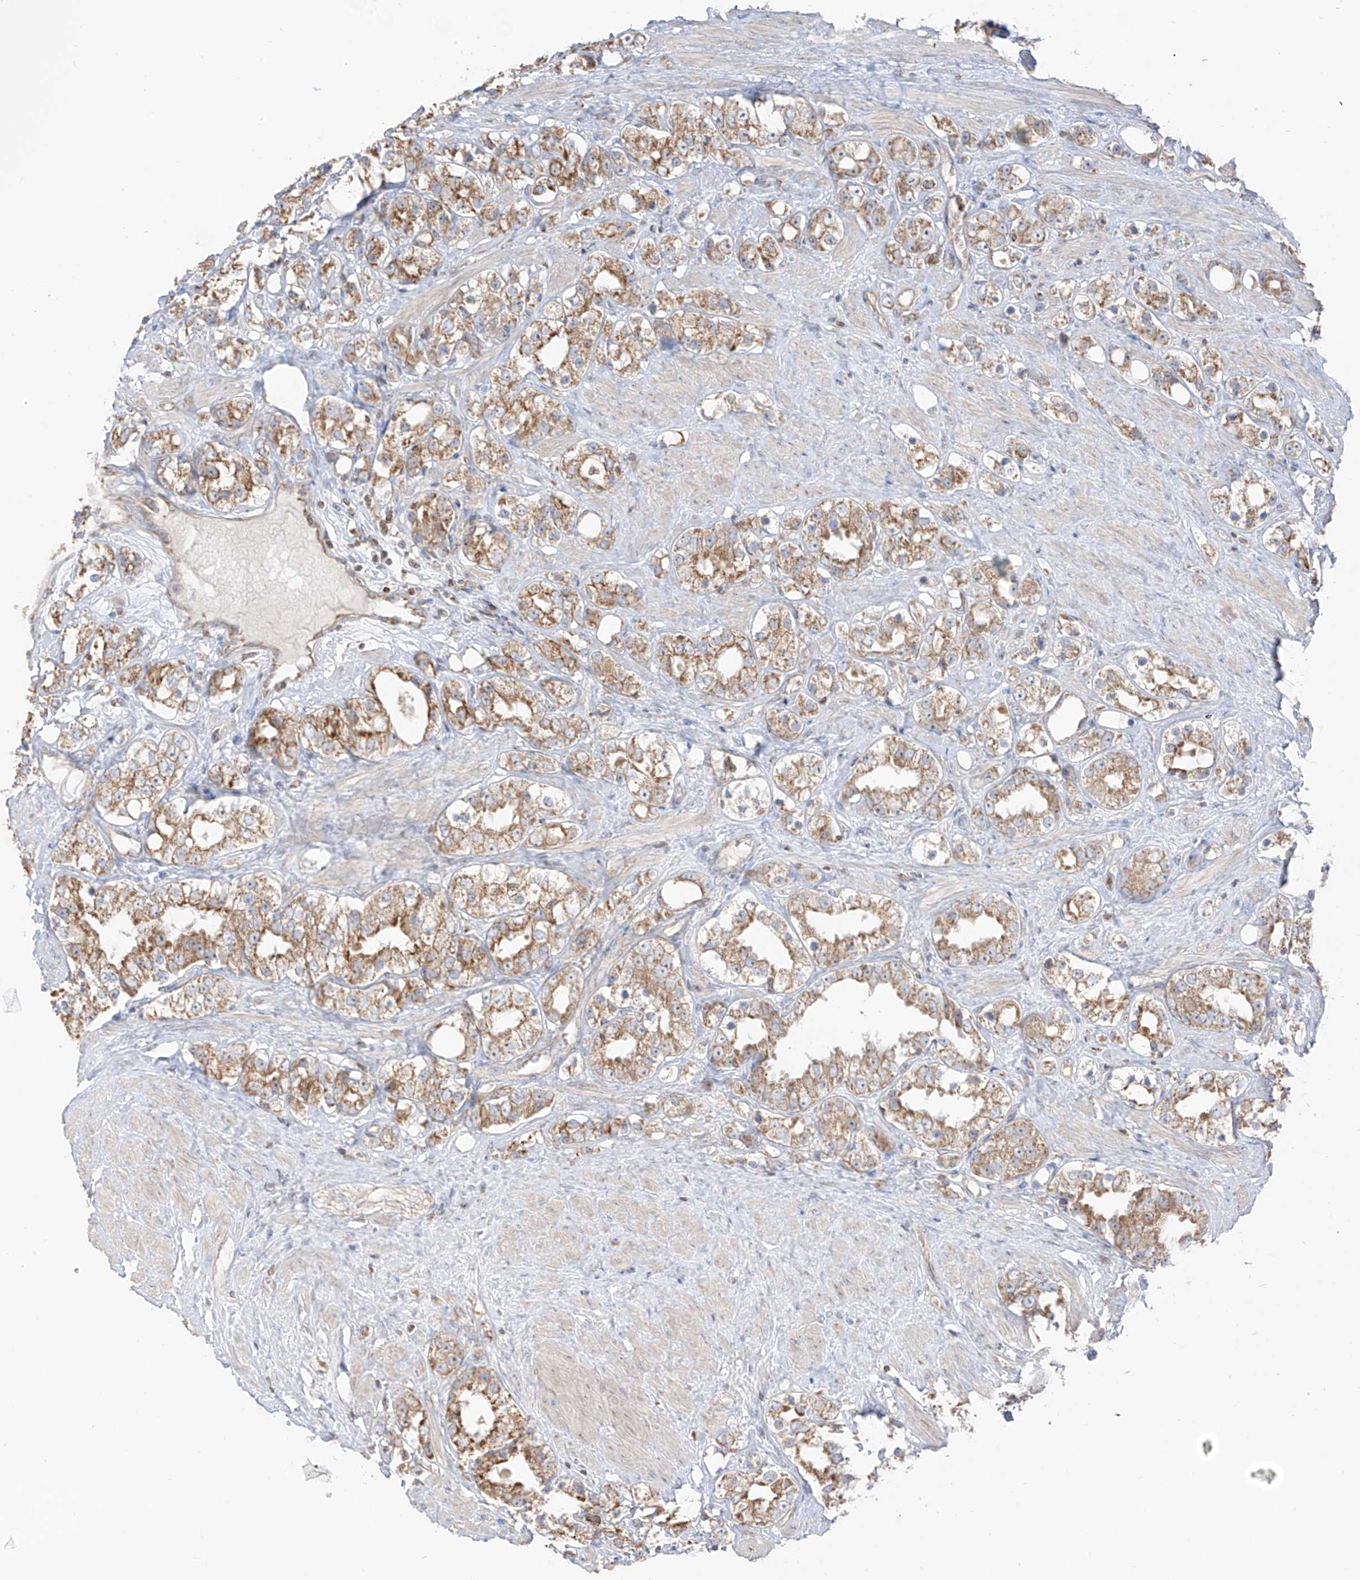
{"staining": {"intensity": "moderate", "quantity": ">75%", "location": "cytoplasmic/membranous"}, "tissue": "prostate cancer", "cell_type": "Tumor cells", "image_type": "cancer", "snomed": [{"axis": "morphology", "description": "Adenocarcinoma, NOS"}, {"axis": "topography", "description": "Prostate"}], "caption": "Prostate adenocarcinoma tissue reveals moderate cytoplasmic/membranous positivity in approximately >75% of tumor cells, visualized by immunohistochemistry. (DAB (3,3'-diaminobenzidine) IHC with brightfield microscopy, high magnification).", "gene": "ETHE1", "patient": {"sex": "male", "age": 79}}